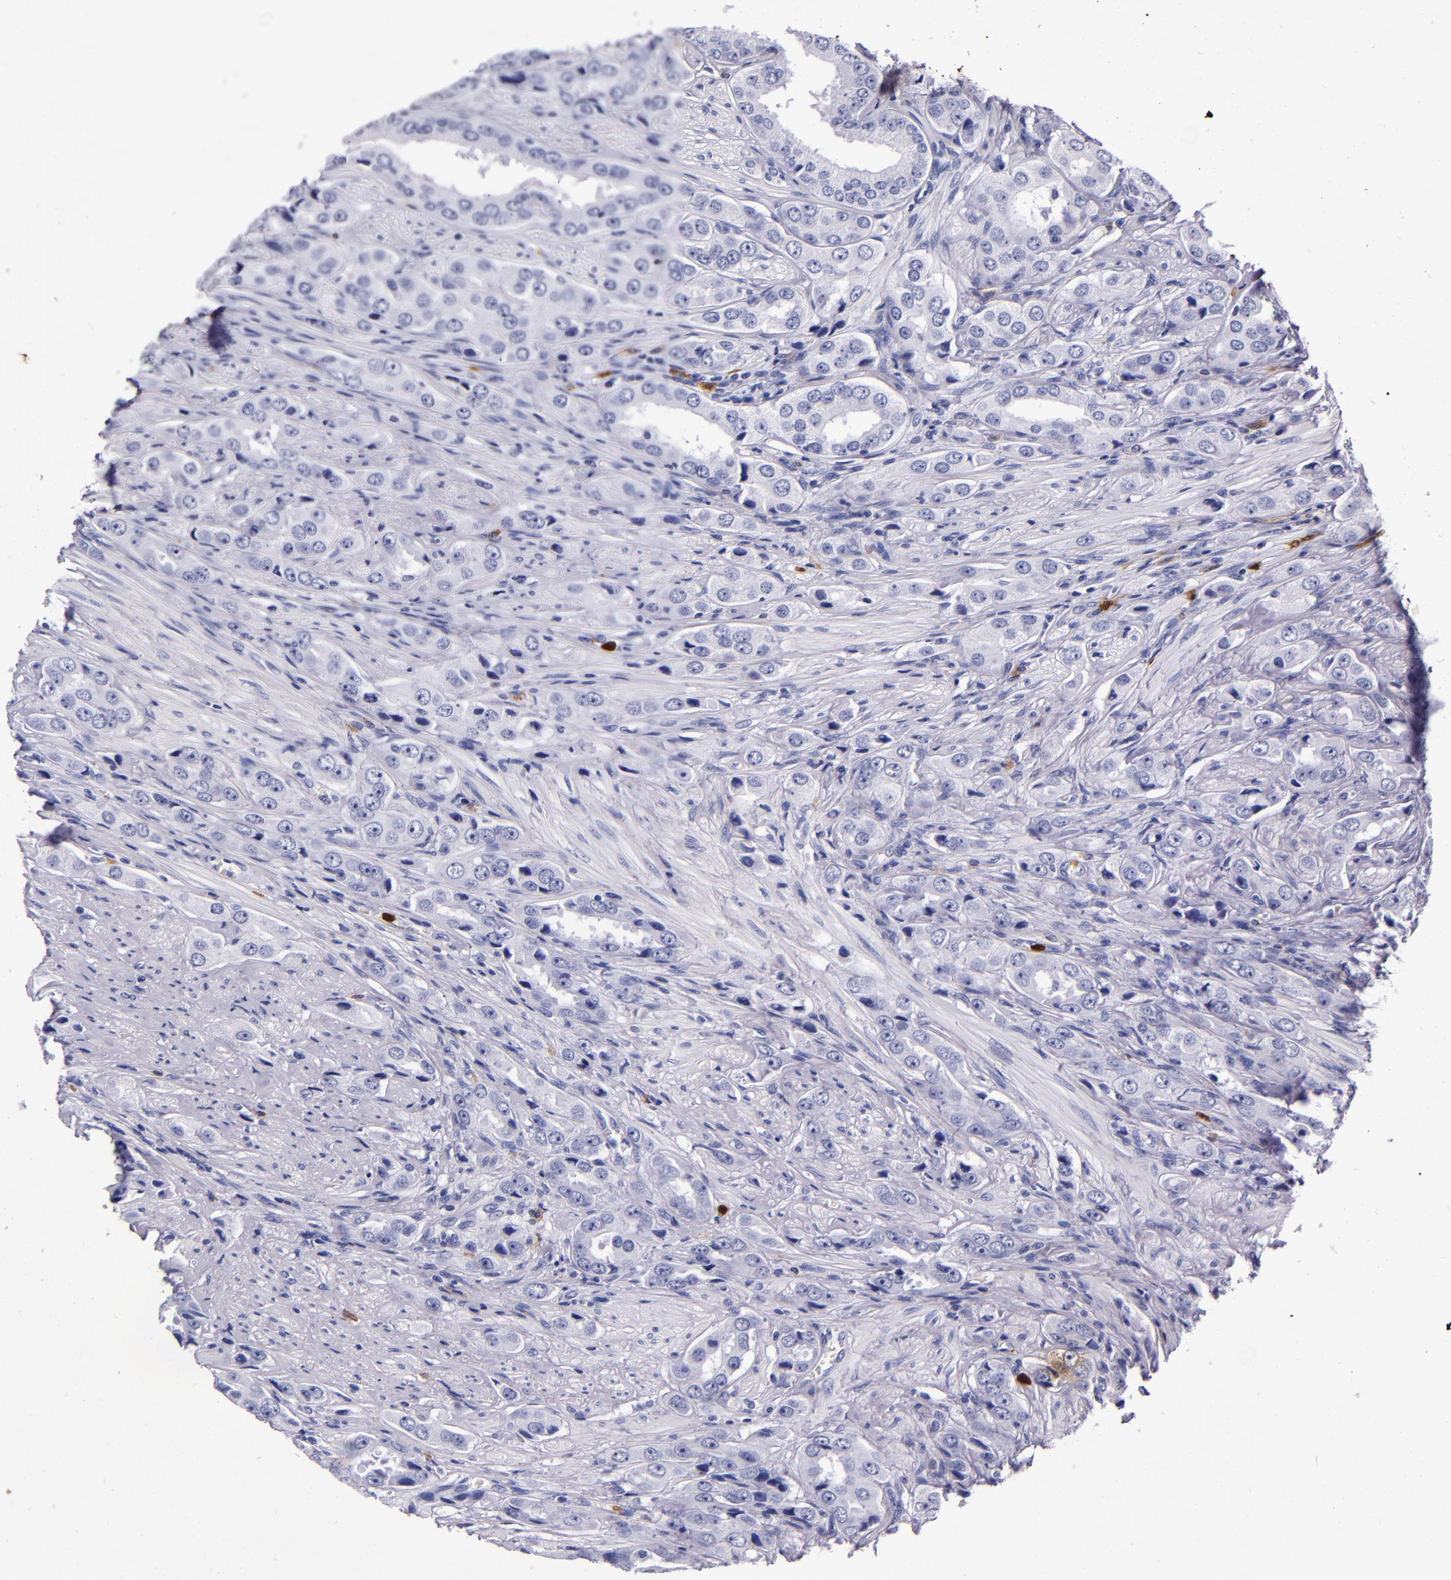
{"staining": {"intensity": "negative", "quantity": "none", "location": "none"}, "tissue": "prostate cancer", "cell_type": "Tumor cells", "image_type": "cancer", "snomed": [{"axis": "morphology", "description": "Adenocarcinoma, Medium grade"}, {"axis": "topography", "description": "Prostate"}], "caption": "IHC histopathology image of human prostate medium-grade adenocarcinoma stained for a protein (brown), which shows no expression in tumor cells.", "gene": "S100A8", "patient": {"sex": "male", "age": 53}}